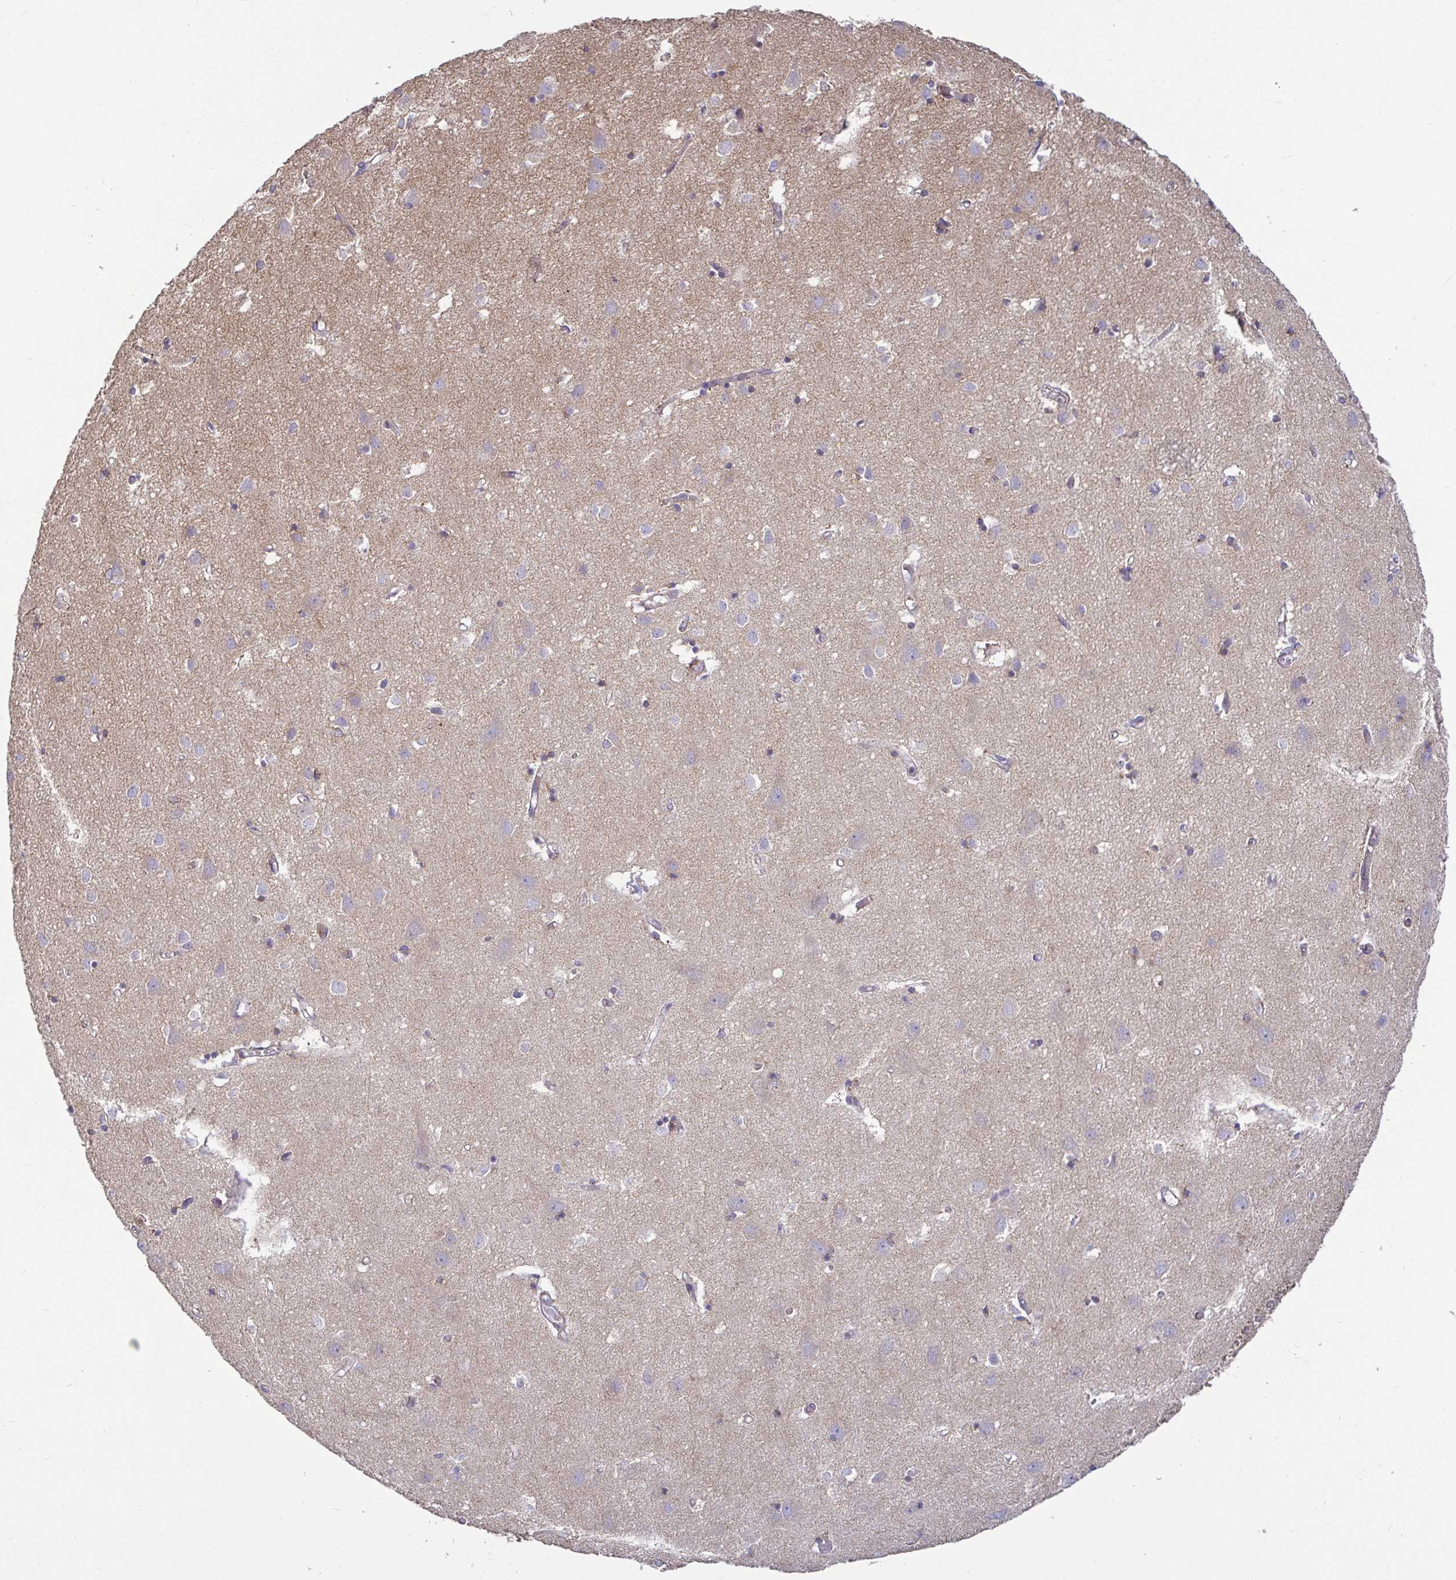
{"staining": {"intensity": "moderate", "quantity": "<25%", "location": "cytoplasmic/membranous"}, "tissue": "cerebral cortex", "cell_type": "Endothelial cells", "image_type": "normal", "snomed": [{"axis": "morphology", "description": "Normal tissue, NOS"}, {"axis": "topography", "description": "Cerebral cortex"}], "caption": "Brown immunohistochemical staining in benign human cerebral cortex demonstrates moderate cytoplasmic/membranous positivity in about <25% of endothelial cells. (DAB = brown stain, brightfield microscopy at high magnification).", "gene": "SPRY1", "patient": {"sex": "male", "age": 70}}